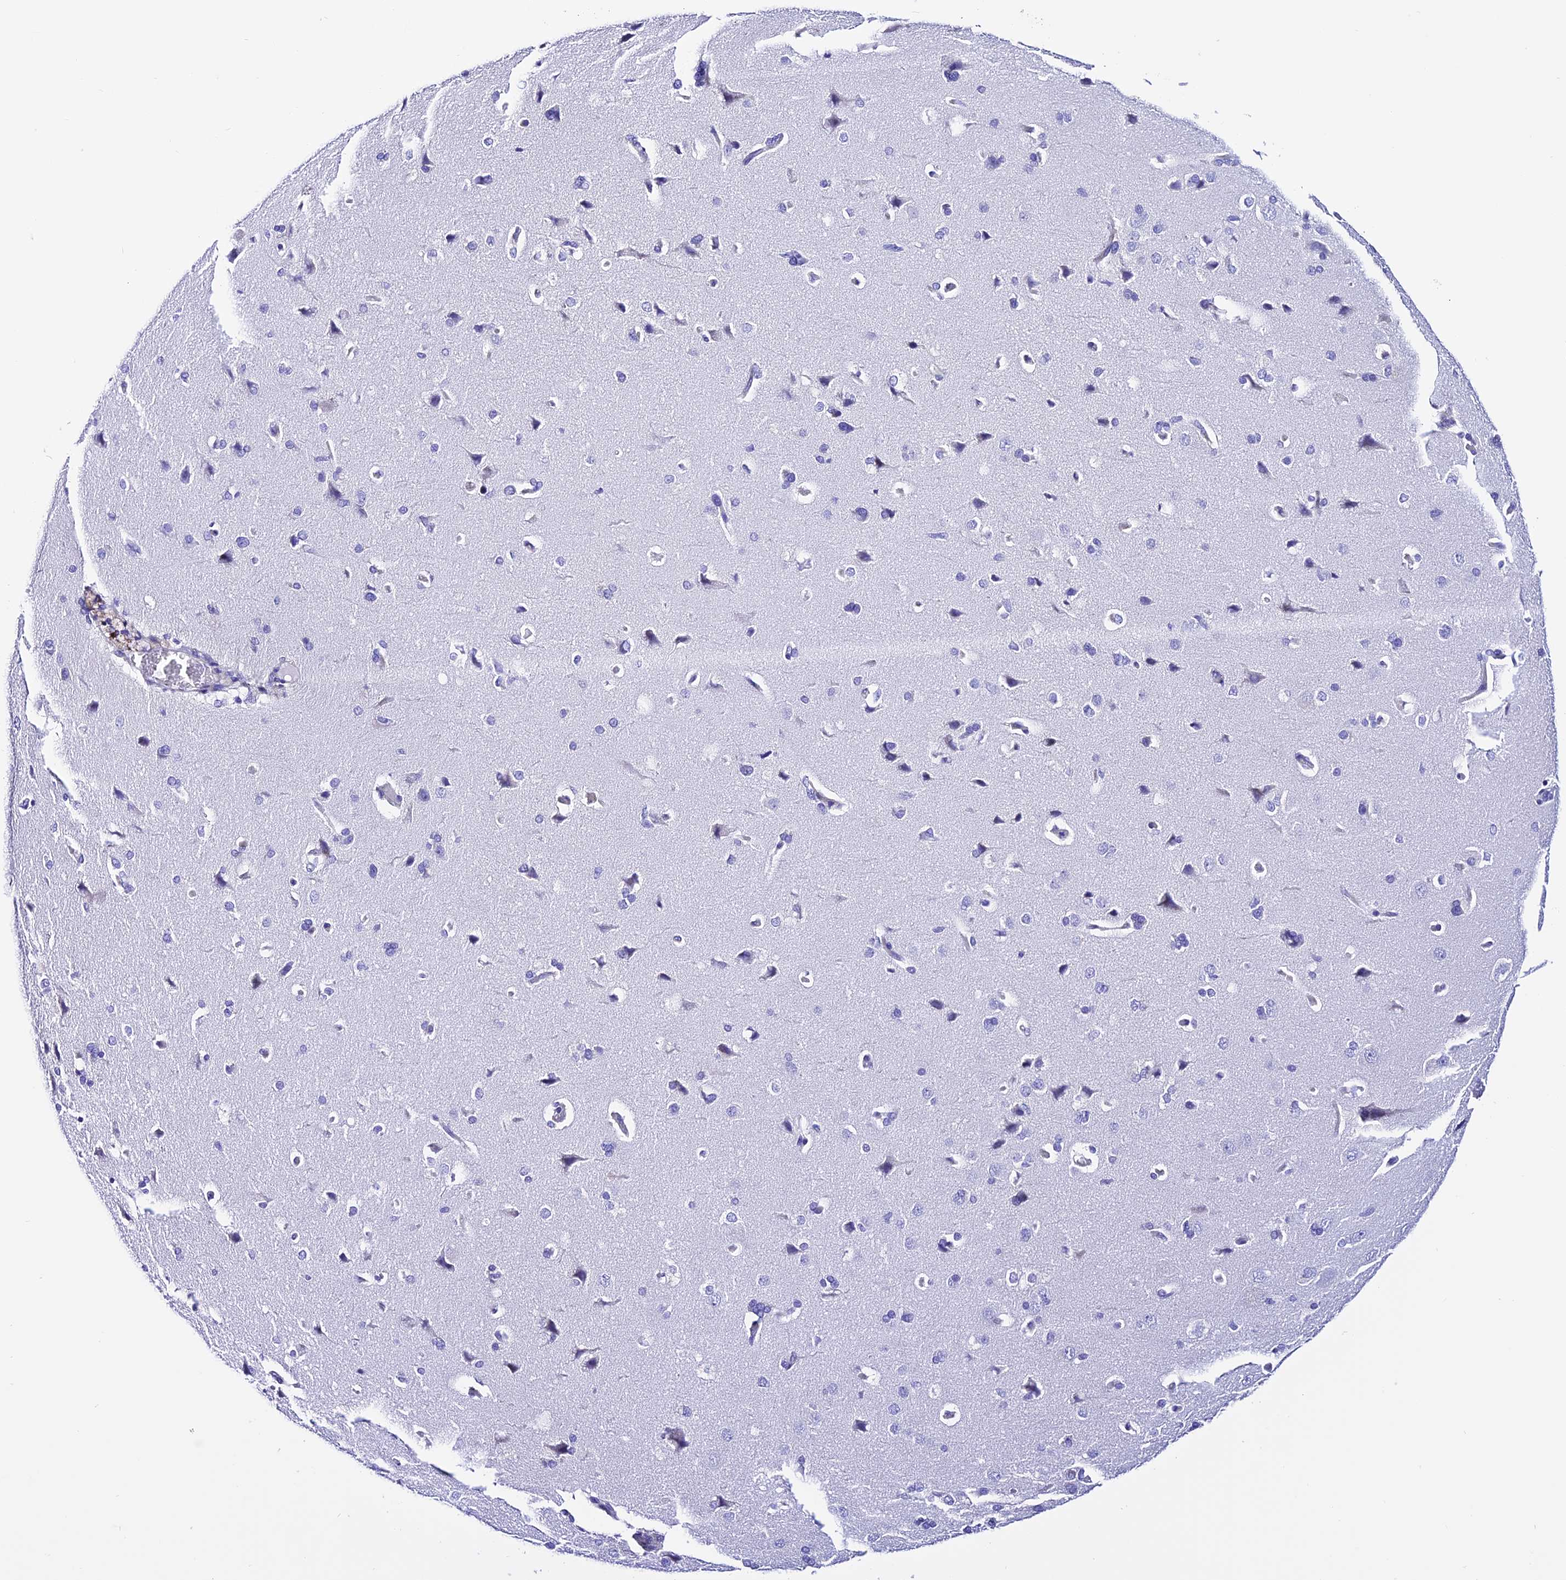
{"staining": {"intensity": "negative", "quantity": "none", "location": "none"}, "tissue": "cerebral cortex", "cell_type": "Endothelial cells", "image_type": "normal", "snomed": [{"axis": "morphology", "description": "Normal tissue, NOS"}, {"axis": "topography", "description": "Cerebral cortex"}], "caption": "DAB immunohistochemical staining of unremarkable cerebral cortex reveals no significant expression in endothelial cells.", "gene": "TRMT44", "patient": {"sex": "male", "age": 62}}